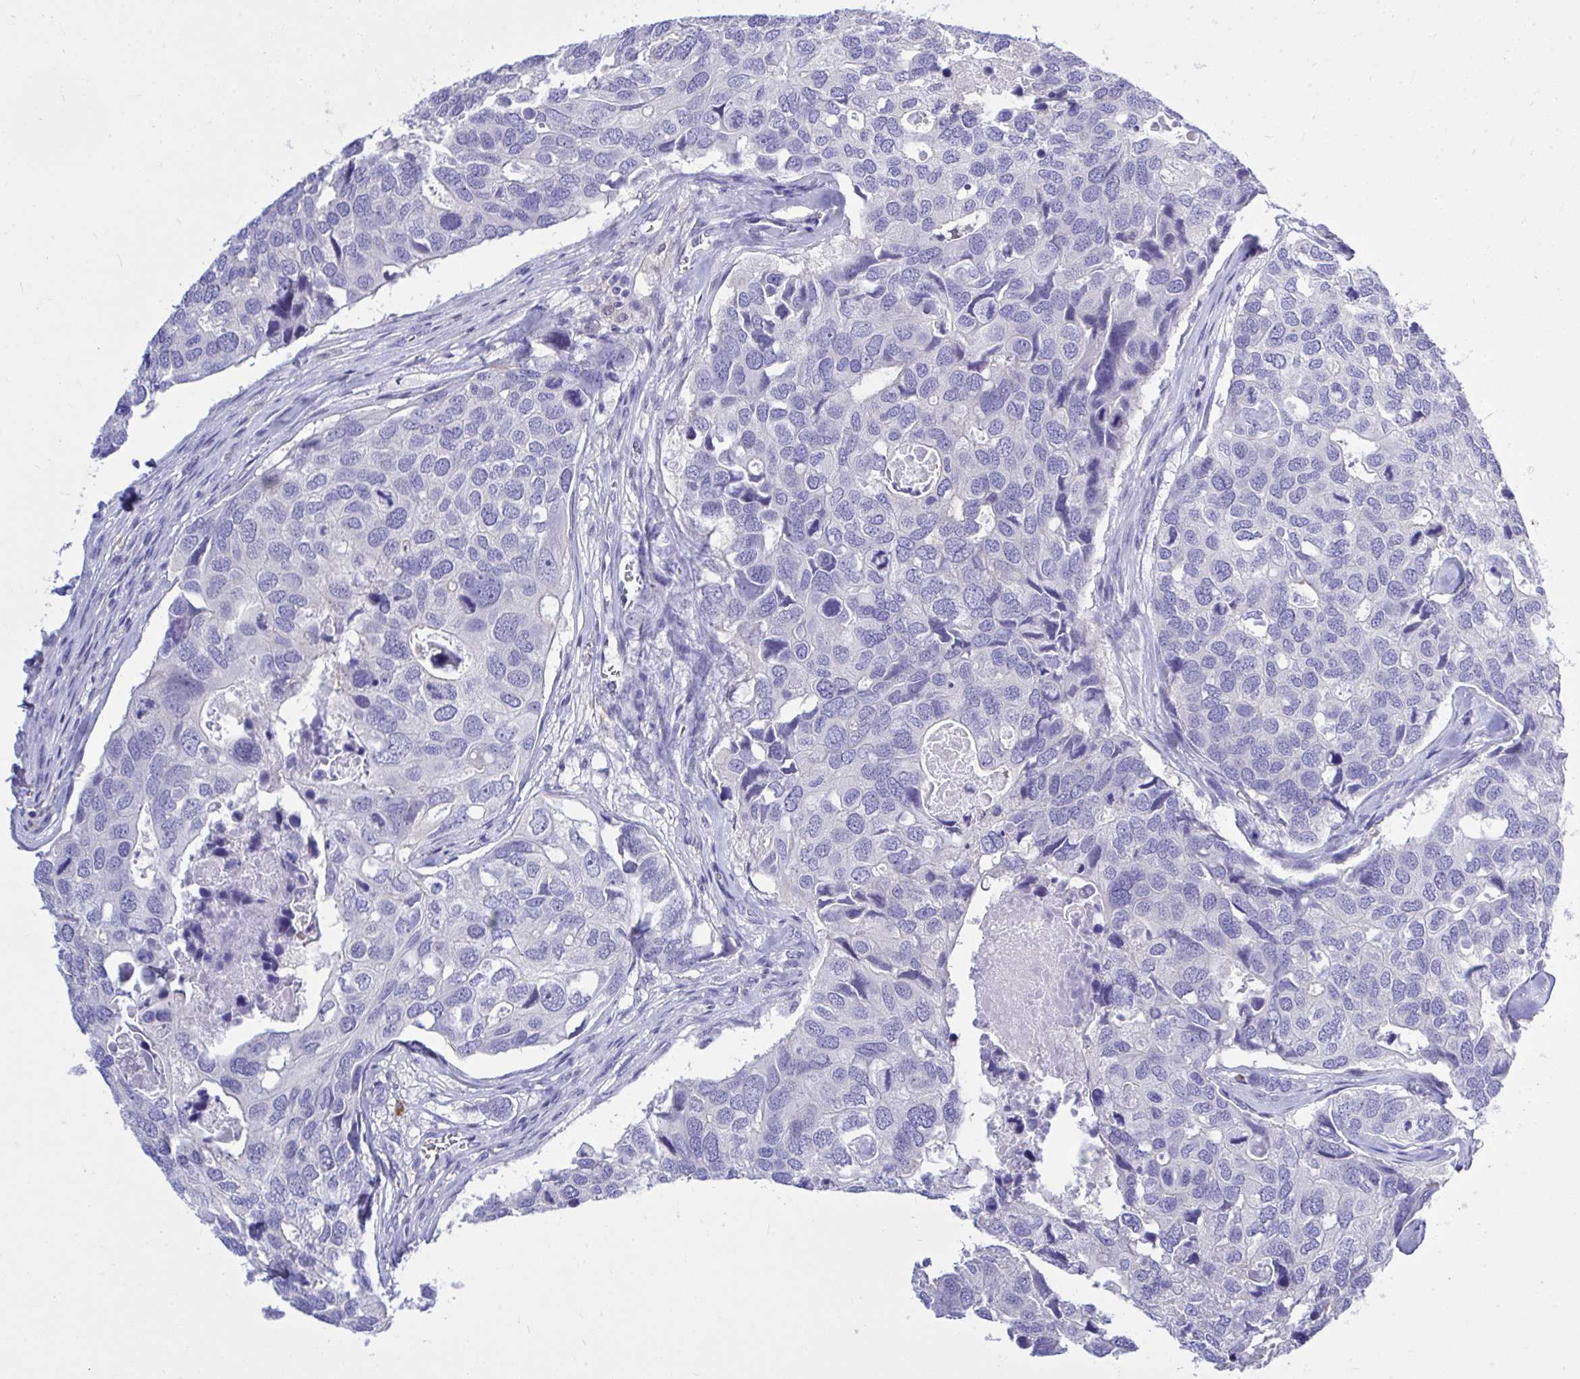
{"staining": {"intensity": "negative", "quantity": "none", "location": "none"}, "tissue": "breast cancer", "cell_type": "Tumor cells", "image_type": "cancer", "snomed": [{"axis": "morphology", "description": "Duct carcinoma"}, {"axis": "topography", "description": "Breast"}], "caption": "Immunohistochemistry (IHC) histopathology image of neoplastic tissue: breast cancer (intraductal carcinoma) stained with DAB displays no significant protein expression in tumor cells.", "gene": "PSD", "patient": {"sex": "female", "age": 83}}